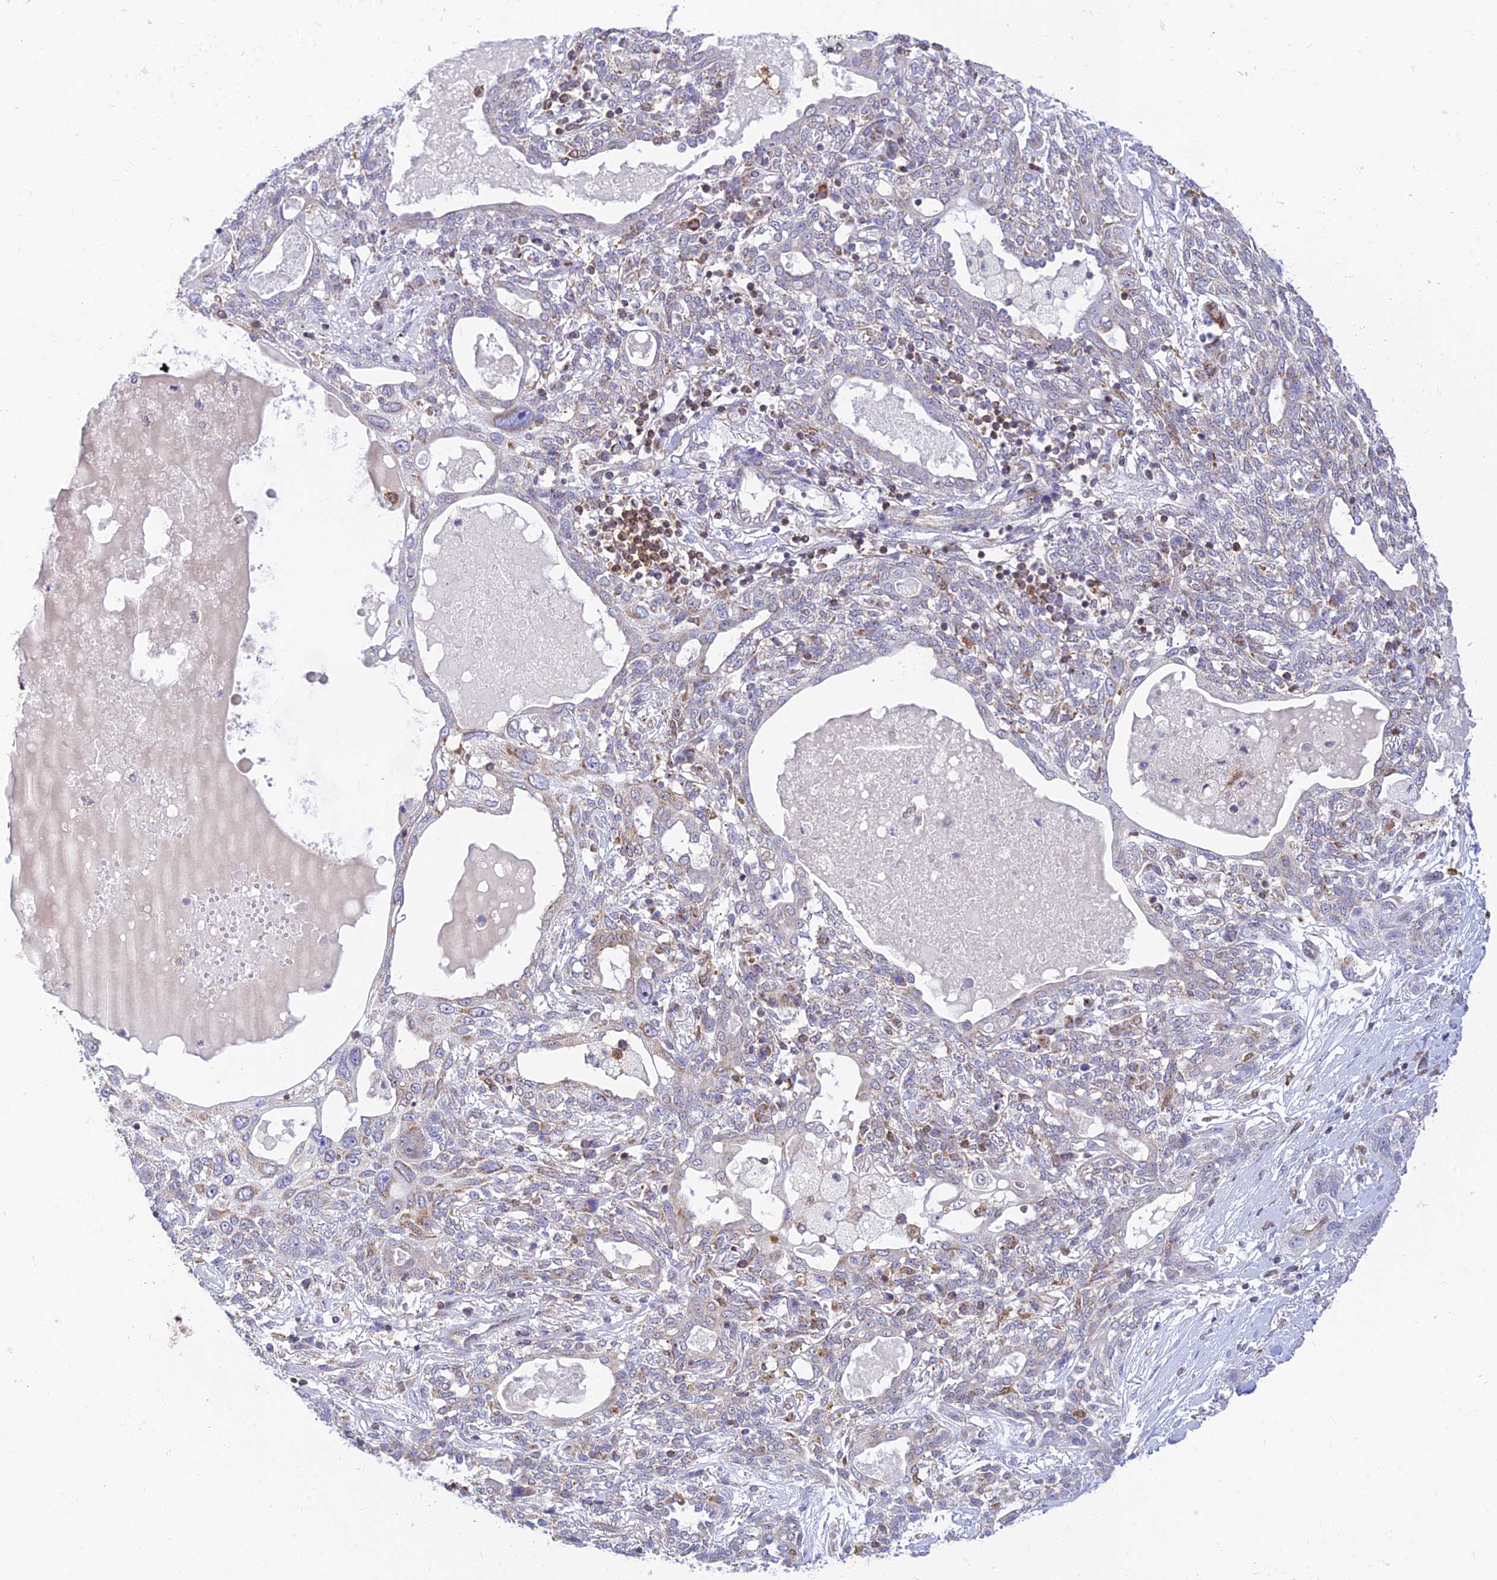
{"staining": {"intensity": "negative", "quantity": "none", "location": "none"}, "tissue": "lung cancer", "cell_type": "Tumor cells", "image_type": "cancer", "snomed": [{"axis": "morphology", "description": "Squamous cell carcinoma, NOS"}, {"axis": "topography", "description": "Lung"}], "caption": "Immunohistochemistry histopathology image of neoplastic tissue: squamous cell carcinoma (lung) stained with DAB (3,3'-diaminobenzidine) shows no significant protein staining in tumor cells. (IHC, brightfield microscopy, high magnification).", "gene": "LYSMD2", "patient": {"sex": "female", "age": 70}}